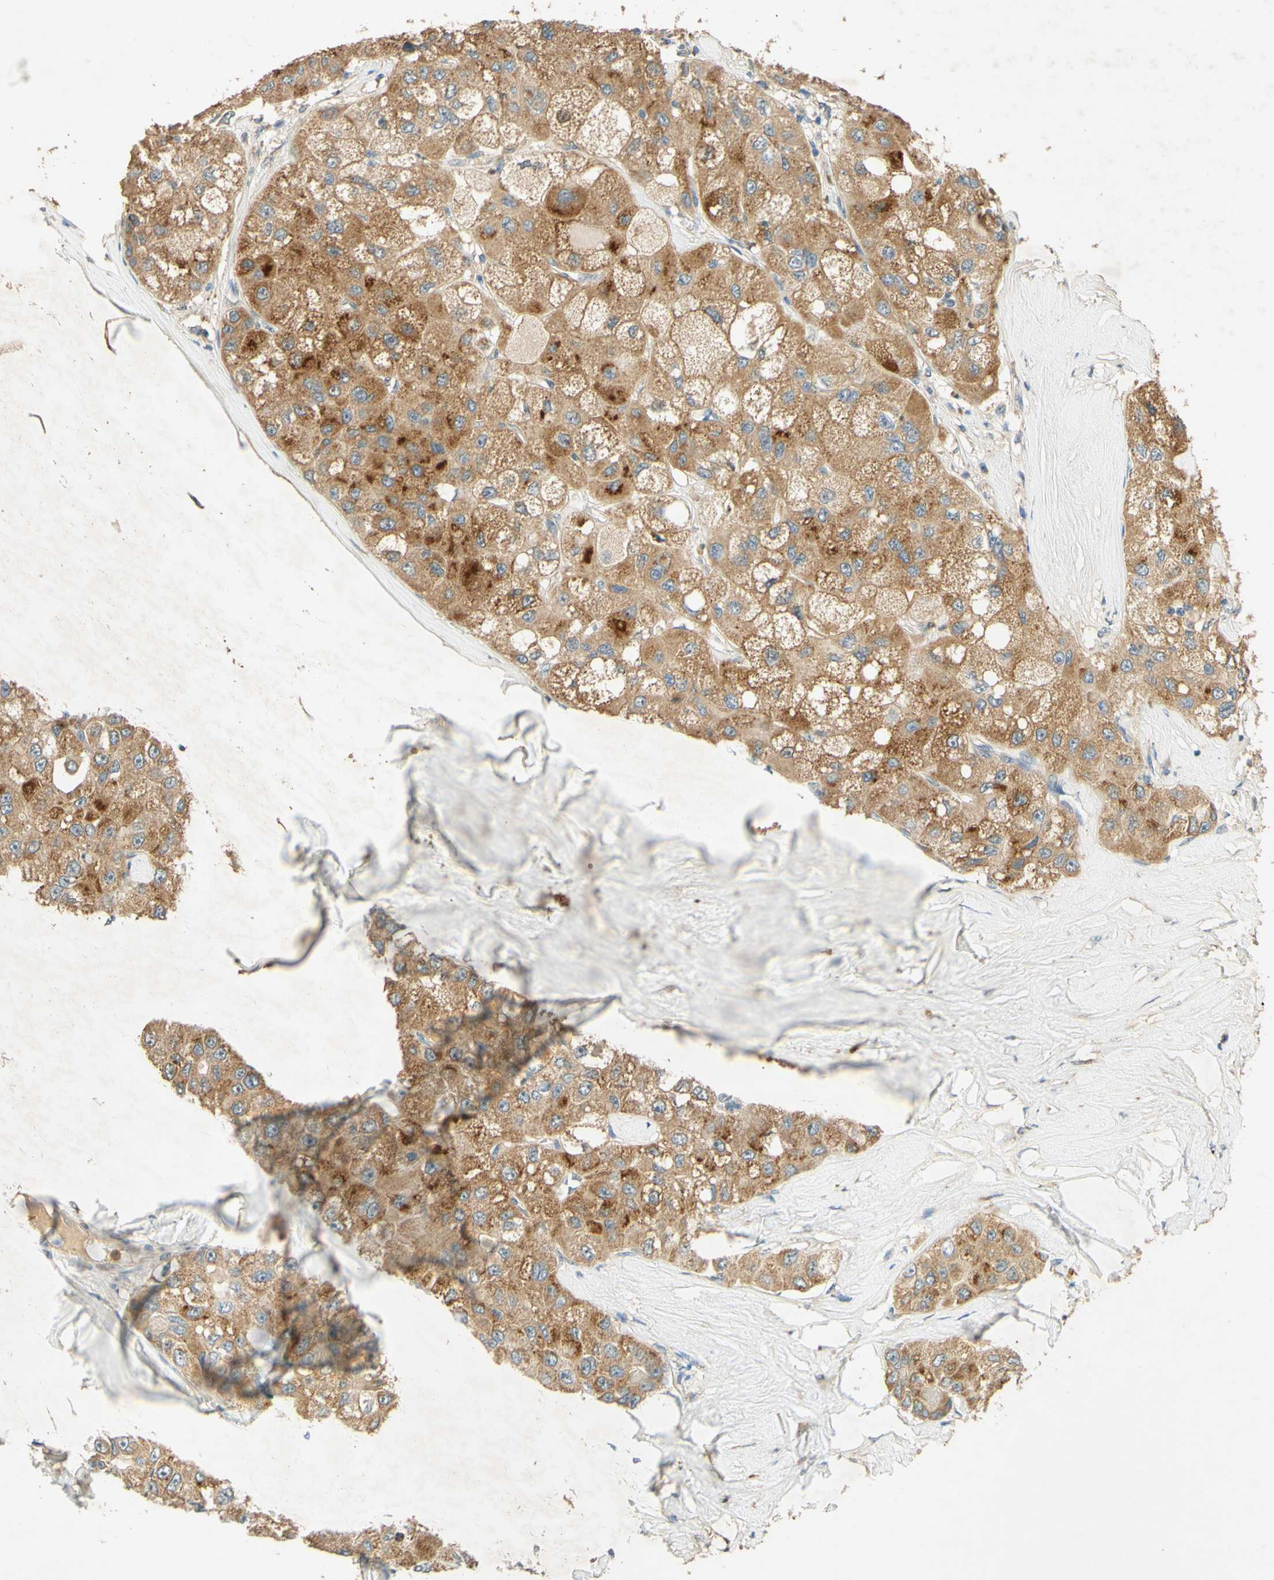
{"staining": {"intensity": "moderate", "quantity": ">75%", "location": "cytoplasmic/membranous"}, "tissue": "liver cancer", "cell_type": "Tumor cells", "image_type": "cancer", "snomed": [{"axis": "morphology", "description": "Carcinoma, Hepatocellular, NOS"}, {"axis": "topography", "description": "Liver"}], "caption": "This micrograph displays IHC staining of human liver cancer, with medium moderate cytoplasmic/membranous positivity in about >75% of tumor cells.", "gene": "ENTREP2", "patient": {"sex": "male", "age": 80}}